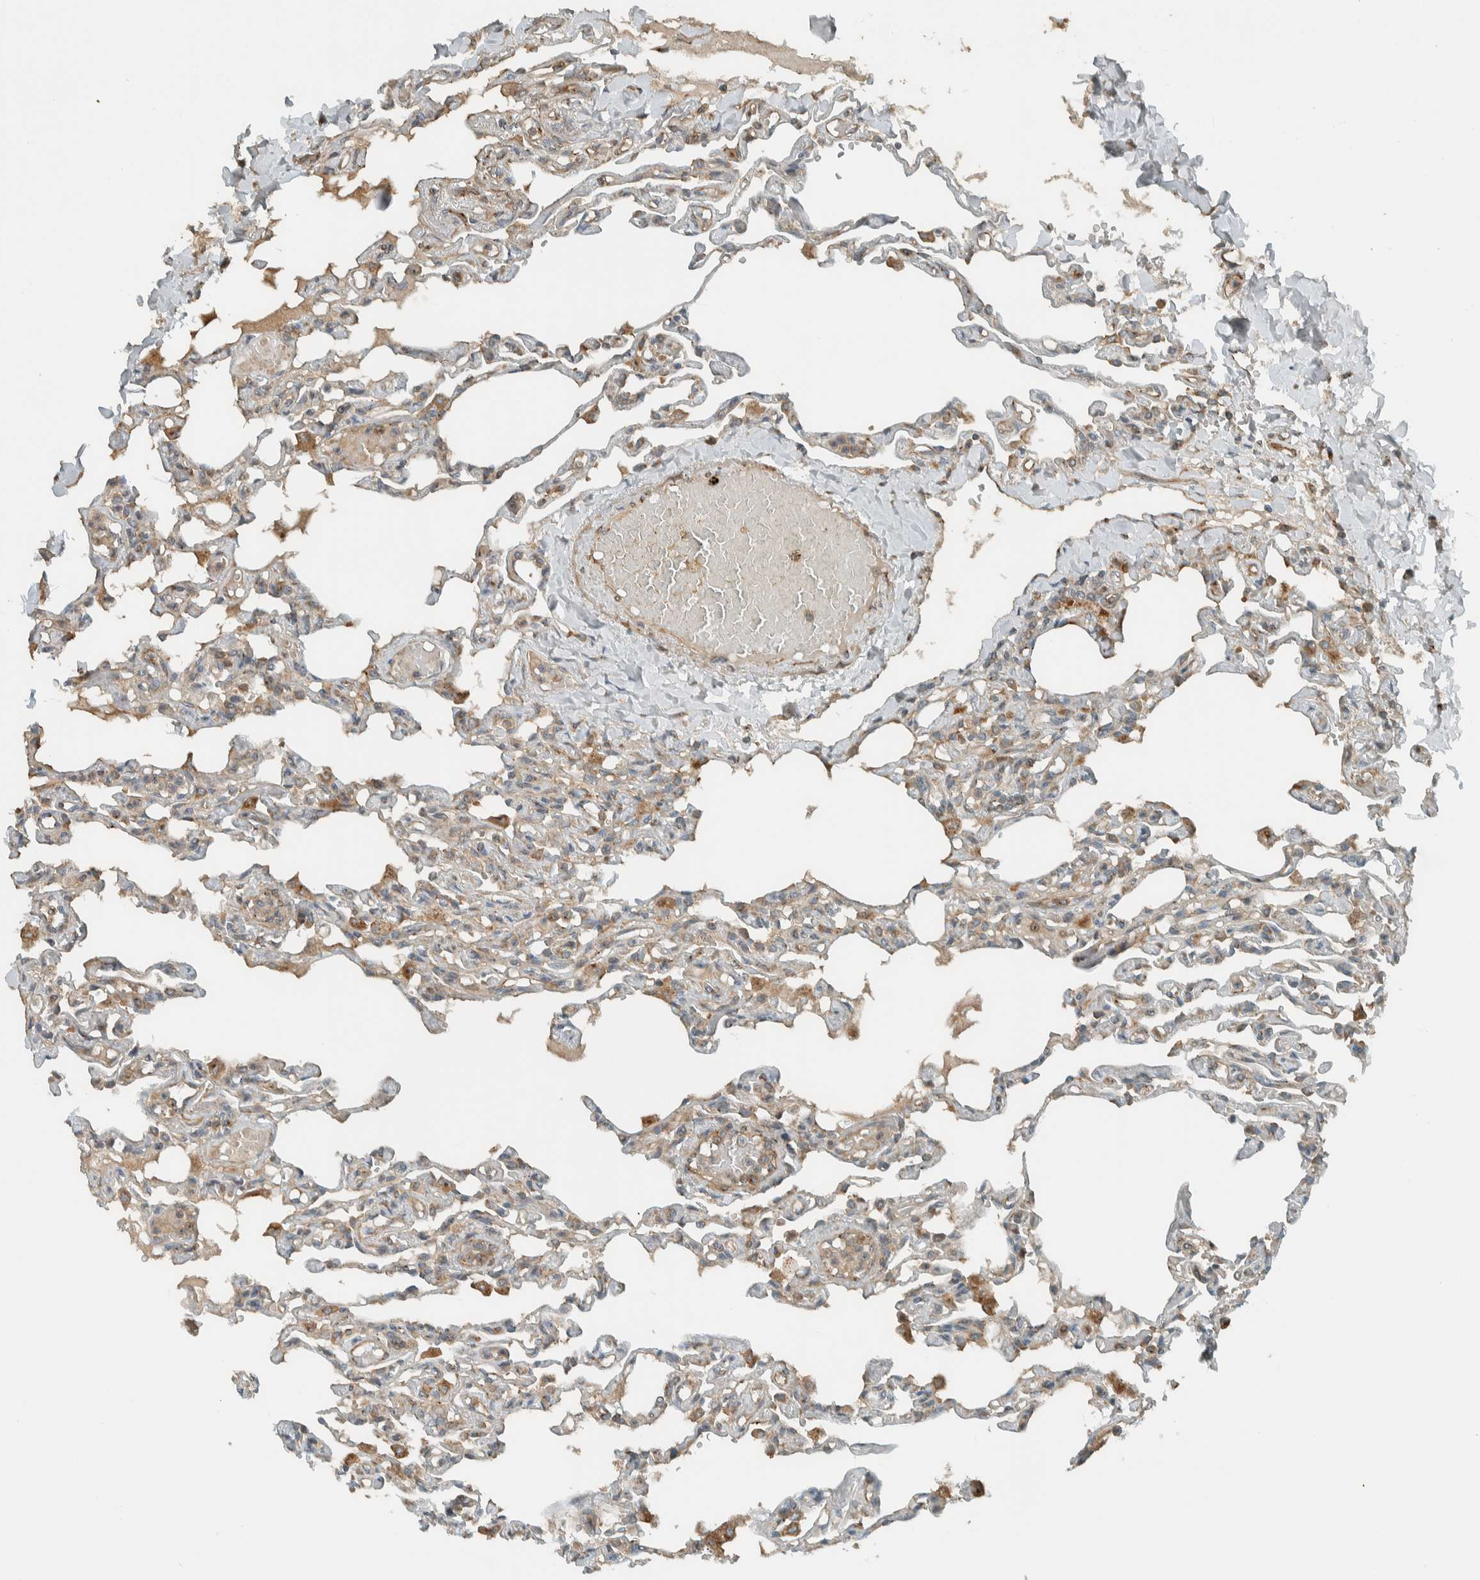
{"staining": {"intensity": "weak", "quantity": "<25%", "location": "cytoplasmic/membranous"}, "tissue": "lung", "cell_type": "Alveolar cells", "image_type": "normal", "snomed": [{"axis": "morphology", "description": "Normal tissue, NOS"}, {"axis": "topography", "description": "Lung"}], "caption": "Immunohistochemistry micrograph of unremarkable lung: lung stained with DAB exhibits no significant protein staining in alveolar cells. (DAB (3,3'-diaminobenzidine) IHC with hematoxylin counter stain).", "gene": "EXOC7", "patient": {"sex": "male", "age": 21}}